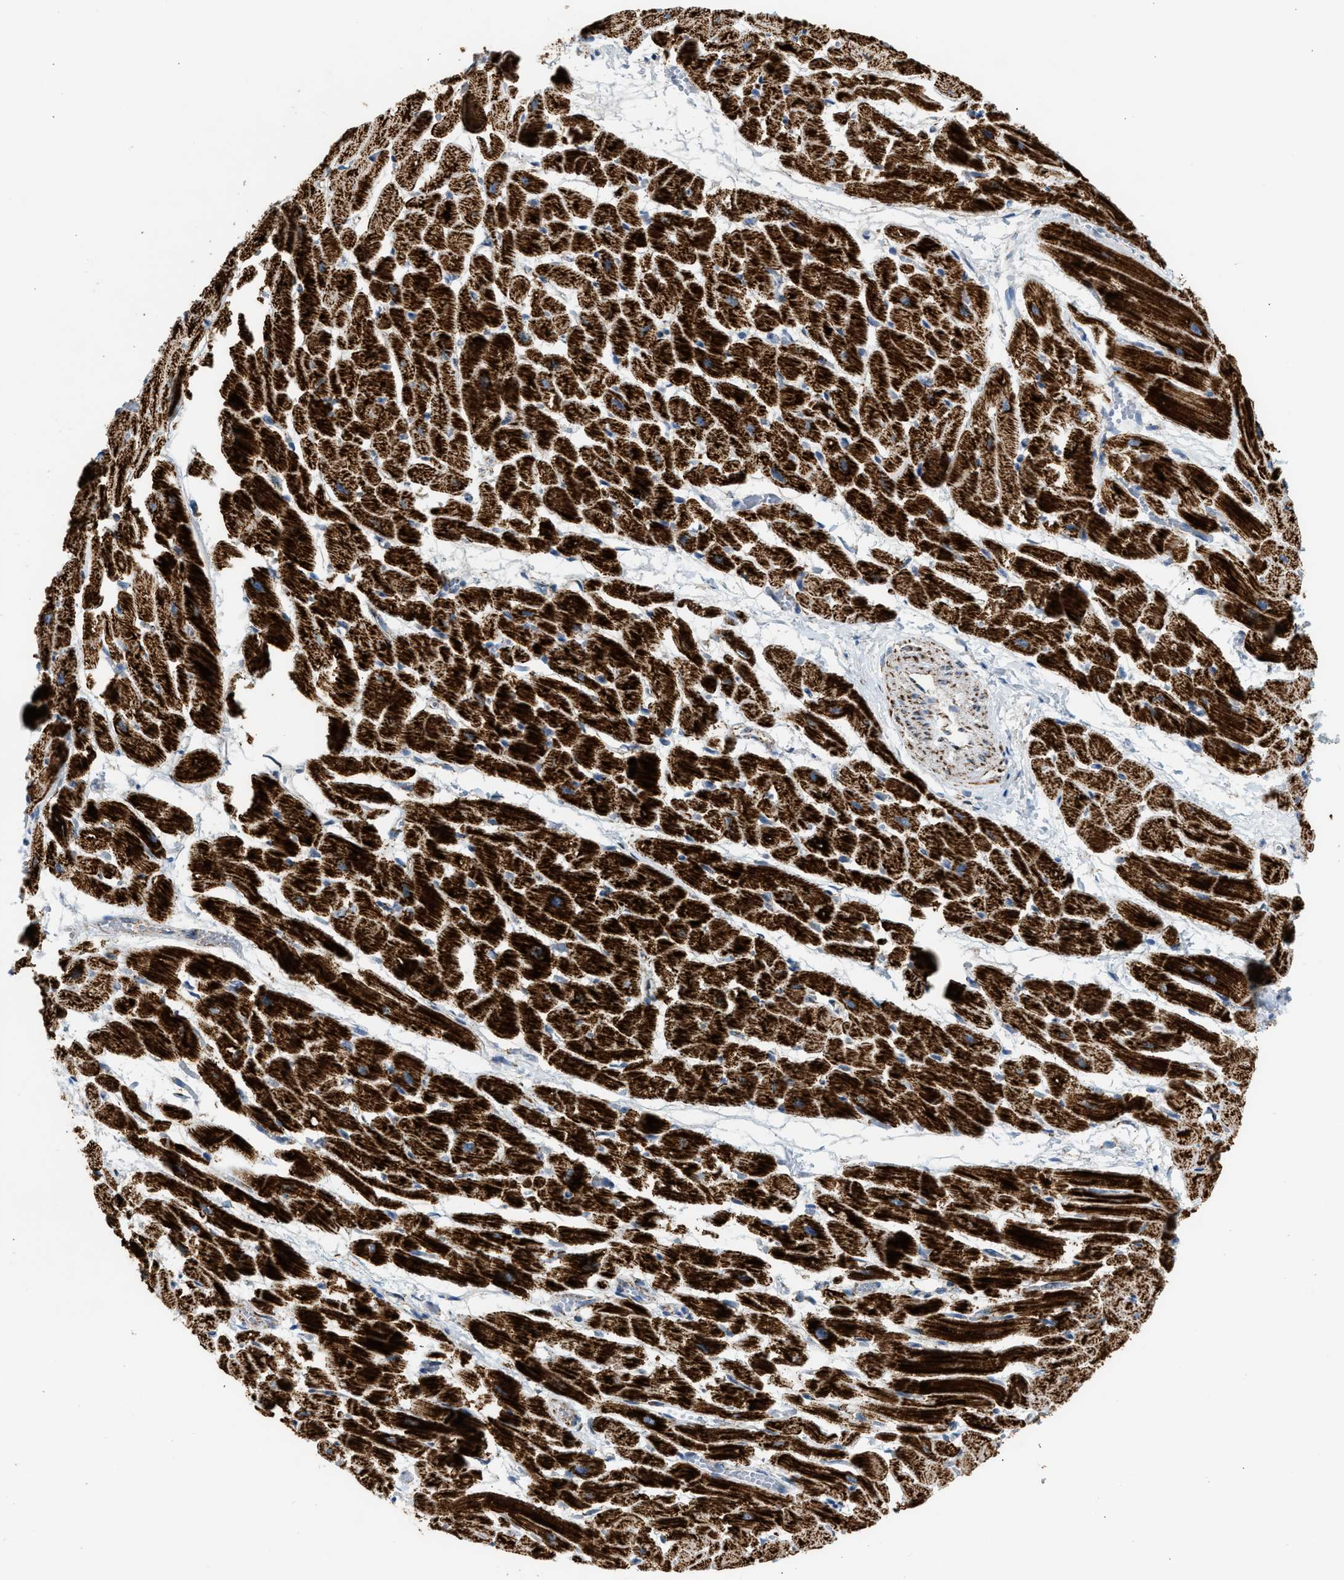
{"staining": {"intensity": "strong", "quantity": ">75%", "location": "cytoplasmic/membranous"}, "tissue": "heart muscle", "cell_type": "Cardiomyocytes", "image_type": "normal", "snomed": [{"axis": "morphology", "description": "Normal tissue, NOS"}, {"axis": "topography", "description": "Heart"}], "caption": "IHC image of benign human heart muscle stained for a protein (brown), which displays high levels of strong cytoplasmic/membranous staining in about >75% of cardiomyocytes.", "gene": "OGDH", "patient": {"sex": "male", "age": 45}}